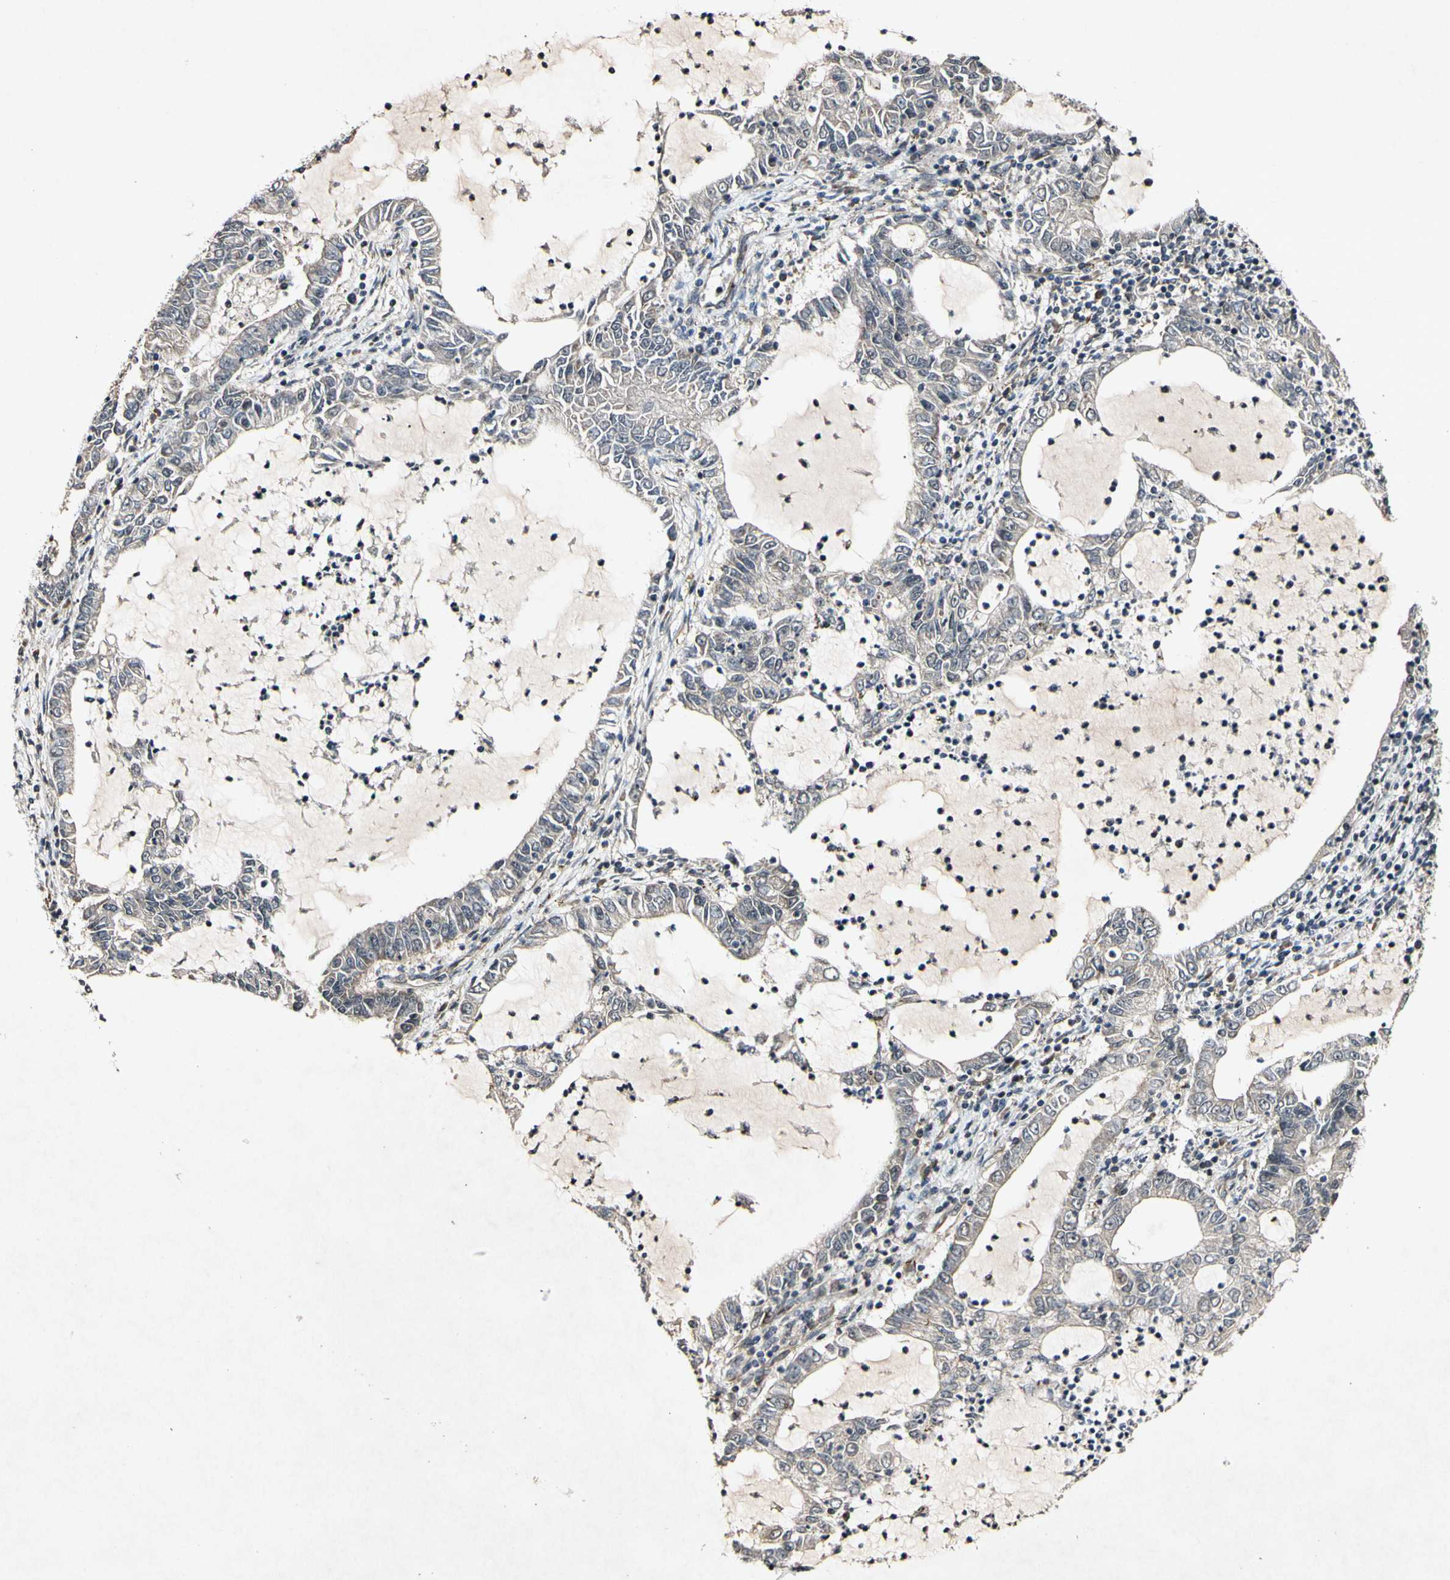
{"staining": {"intensity": "weak", "quantity": ">75%", "location": "cytoplasmic/membranous"}, "tissue": "lung cancer", "cell_type": "Tumor cells", "image_type": "cancer", "snomed": [{"axis": "morphology", "description": "Adenocarcinoma, NOS"}, {"axis": "topography", "description": "Lung"}], "caption": "The micrograph exhibits a brown stain indicating the presence of a protein in the cytoplasmic/membranous of tumor cells in lung cancer.", "gene": "CSNK1E", "patient": {"sex": "female", "age": 51}}